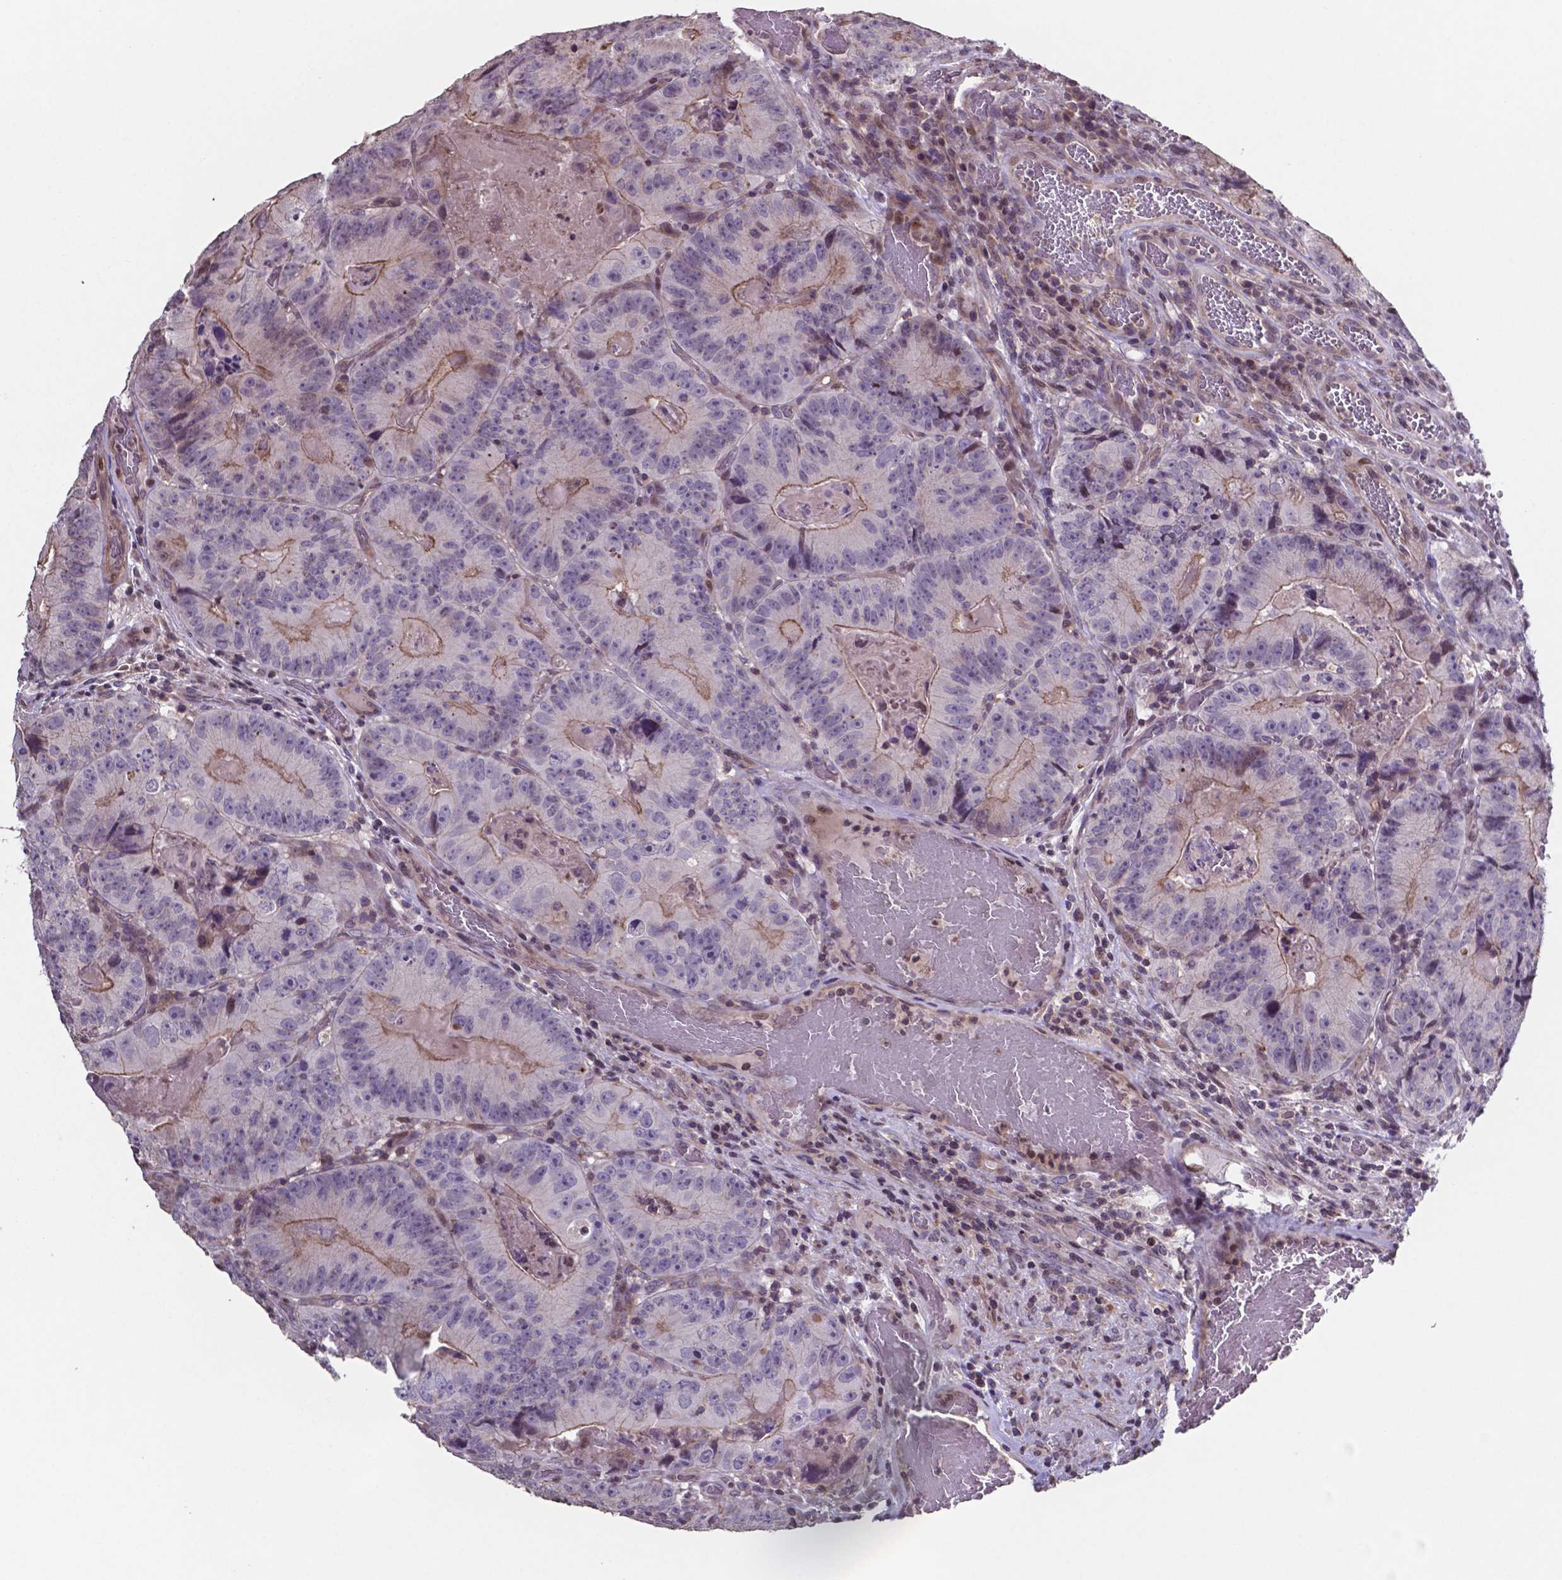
{"staining": {"intensity": "moderate", "quantity": "<25%", "location": "cytoplasmic/membranous"}, "tissue": "colorectal cancer", "cell_type": "Tumor cells", "image_type": "cancer", "snomed": [{"axis": "morphology", "description": "Adenocarcinoma, NOS"}, {"axis": "topography", "description": "Colon"}], "caption": "DAB (3,3'-diaminobenzidine) immunohistochemical staining of human colorectal cancer (adenocarcinoma) reveals moderate cytoplasmic/membranous protein staining in approximately <25% of tumor cells.", "gene": "MLC1", "patient": {"sex": "female", "age": 86}}